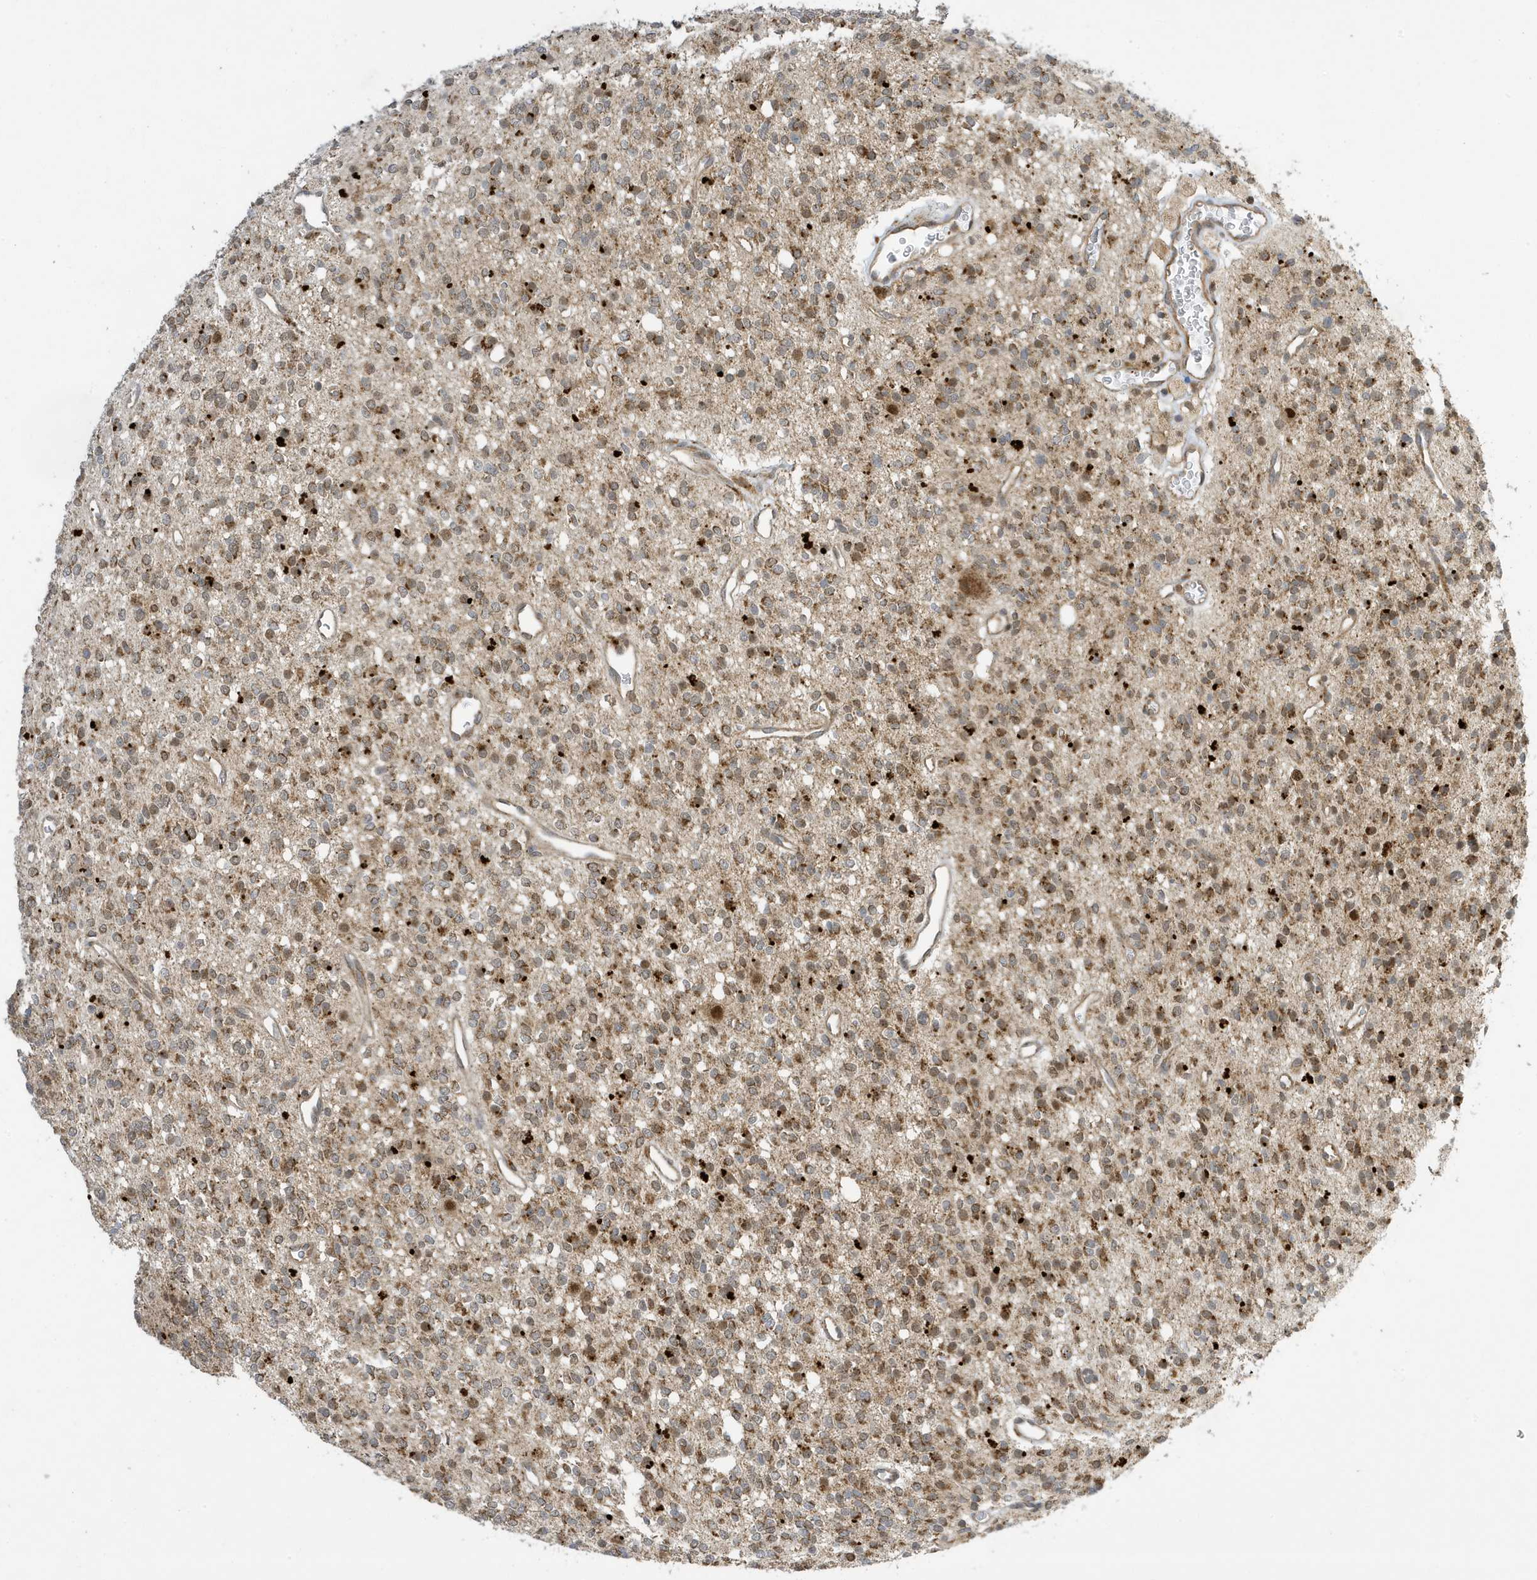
{"staining": {"intensity": "moderate", "quantity": ">75%", "location": "cytoplasmic/membranous"}, "tissue": "glioma", "cell_type": "Tumor cells", "image_type": "cancer", "snomed": [{"axis": "morphology", "description": "Glioma, malignant, High grade"}, {"axis": "topography", "description": "Brain"}], "caption": "An immunohistochemistry histopathology image of tumor tissue is shown. Protein staining in brown labels moderate cytoplasmic/membranous positivity in glioma within tumor cells.", "gene": "NCOA7", "patient": {"sex": "male", "age": 34}}